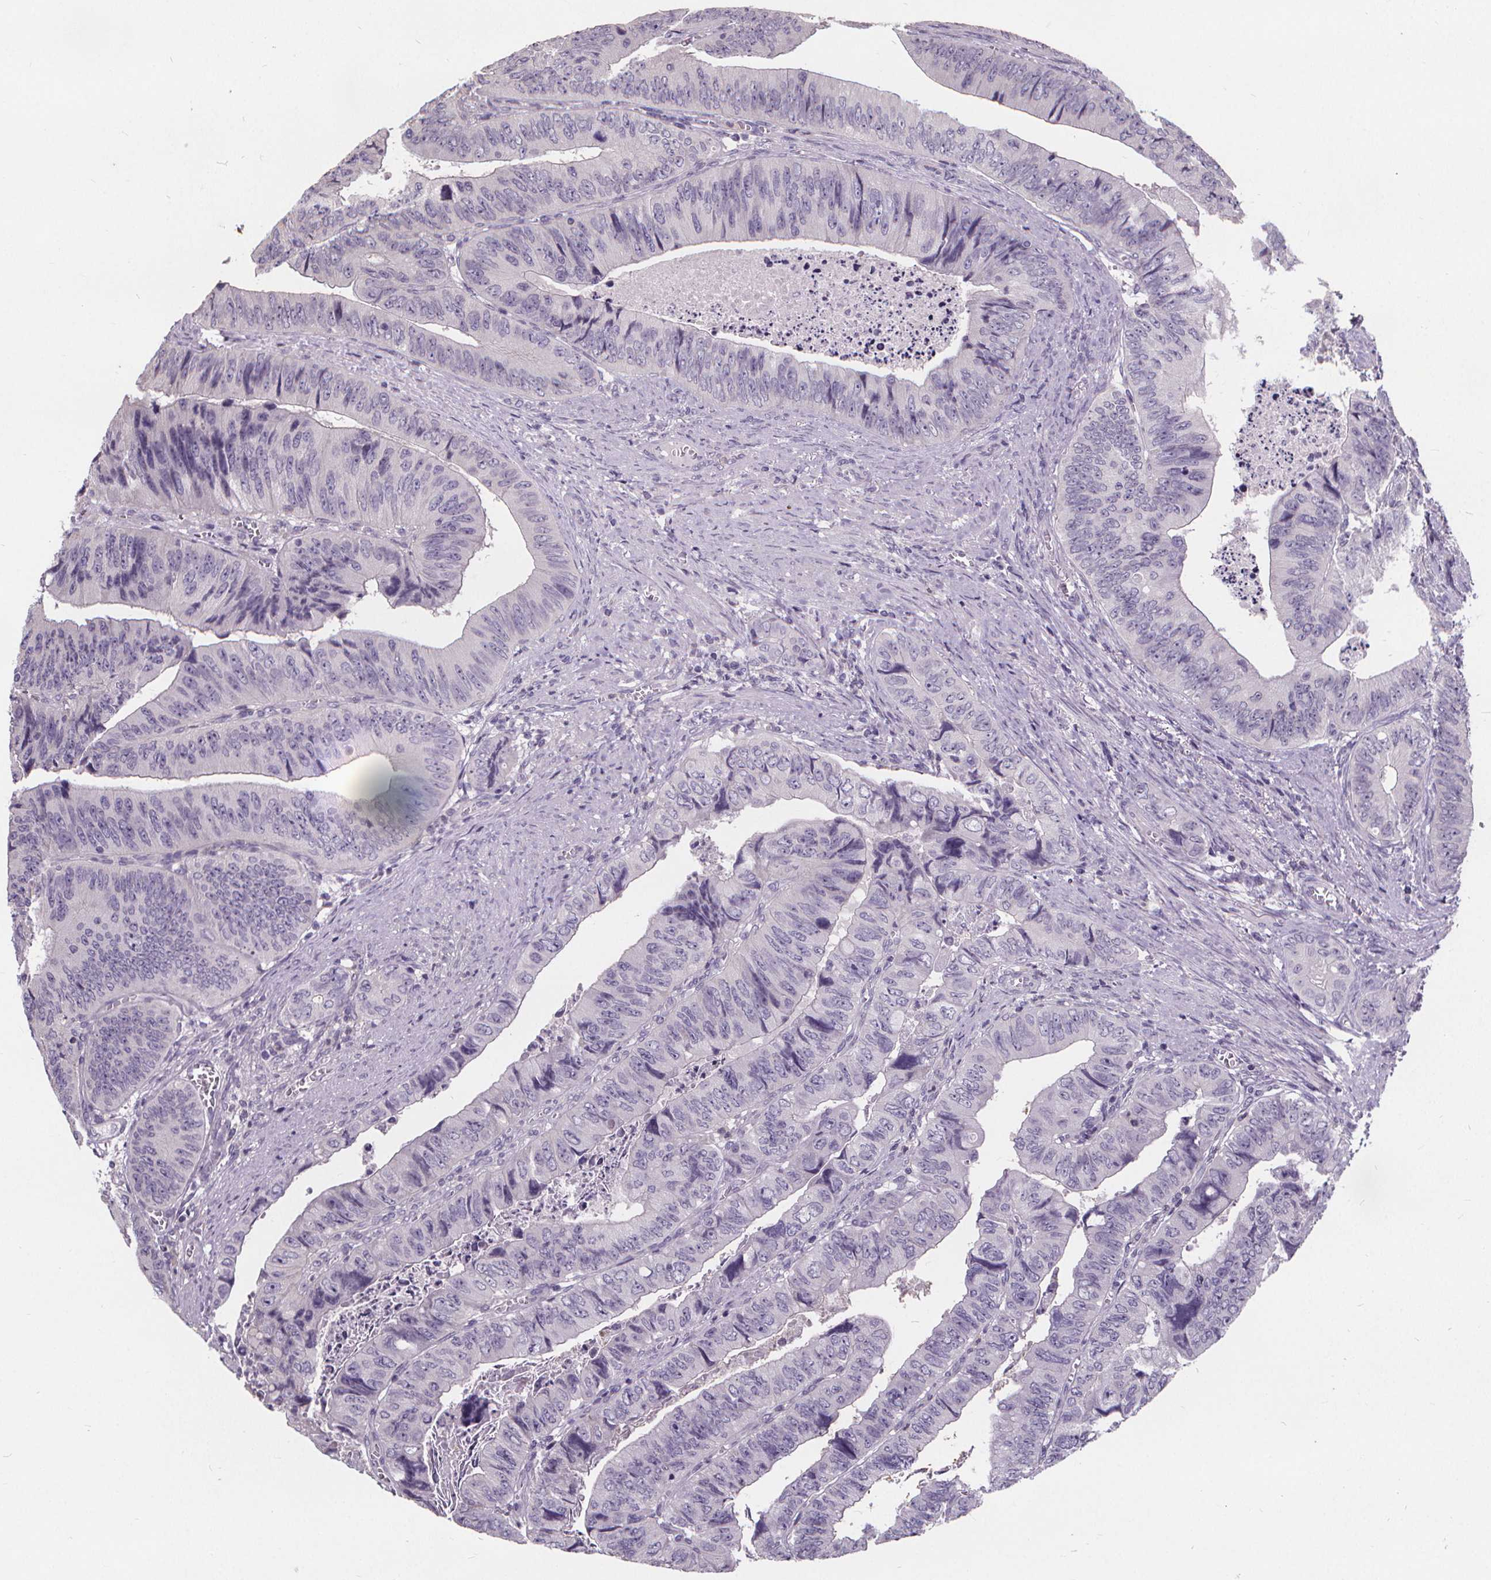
{"staining": {"intensity": "negative", "quantity": "none", "location": "none"}, "tissue": "colorectal cancer", "cell_type": "Tumor cells", "image_type": "cancer", "snomed": [{"axis": "morphology", "description": "Adenocarcinoma, NOS"}, {"axis": "topography", "description": "Colon"}], "caption": "An immunohistochemistry micrograph of colorectal cancer is shown. There is no staining in tumor cells of colorectal cancer.", "gene": "ATP6V1D", "patient": {"sex": "female", "age": 84}}